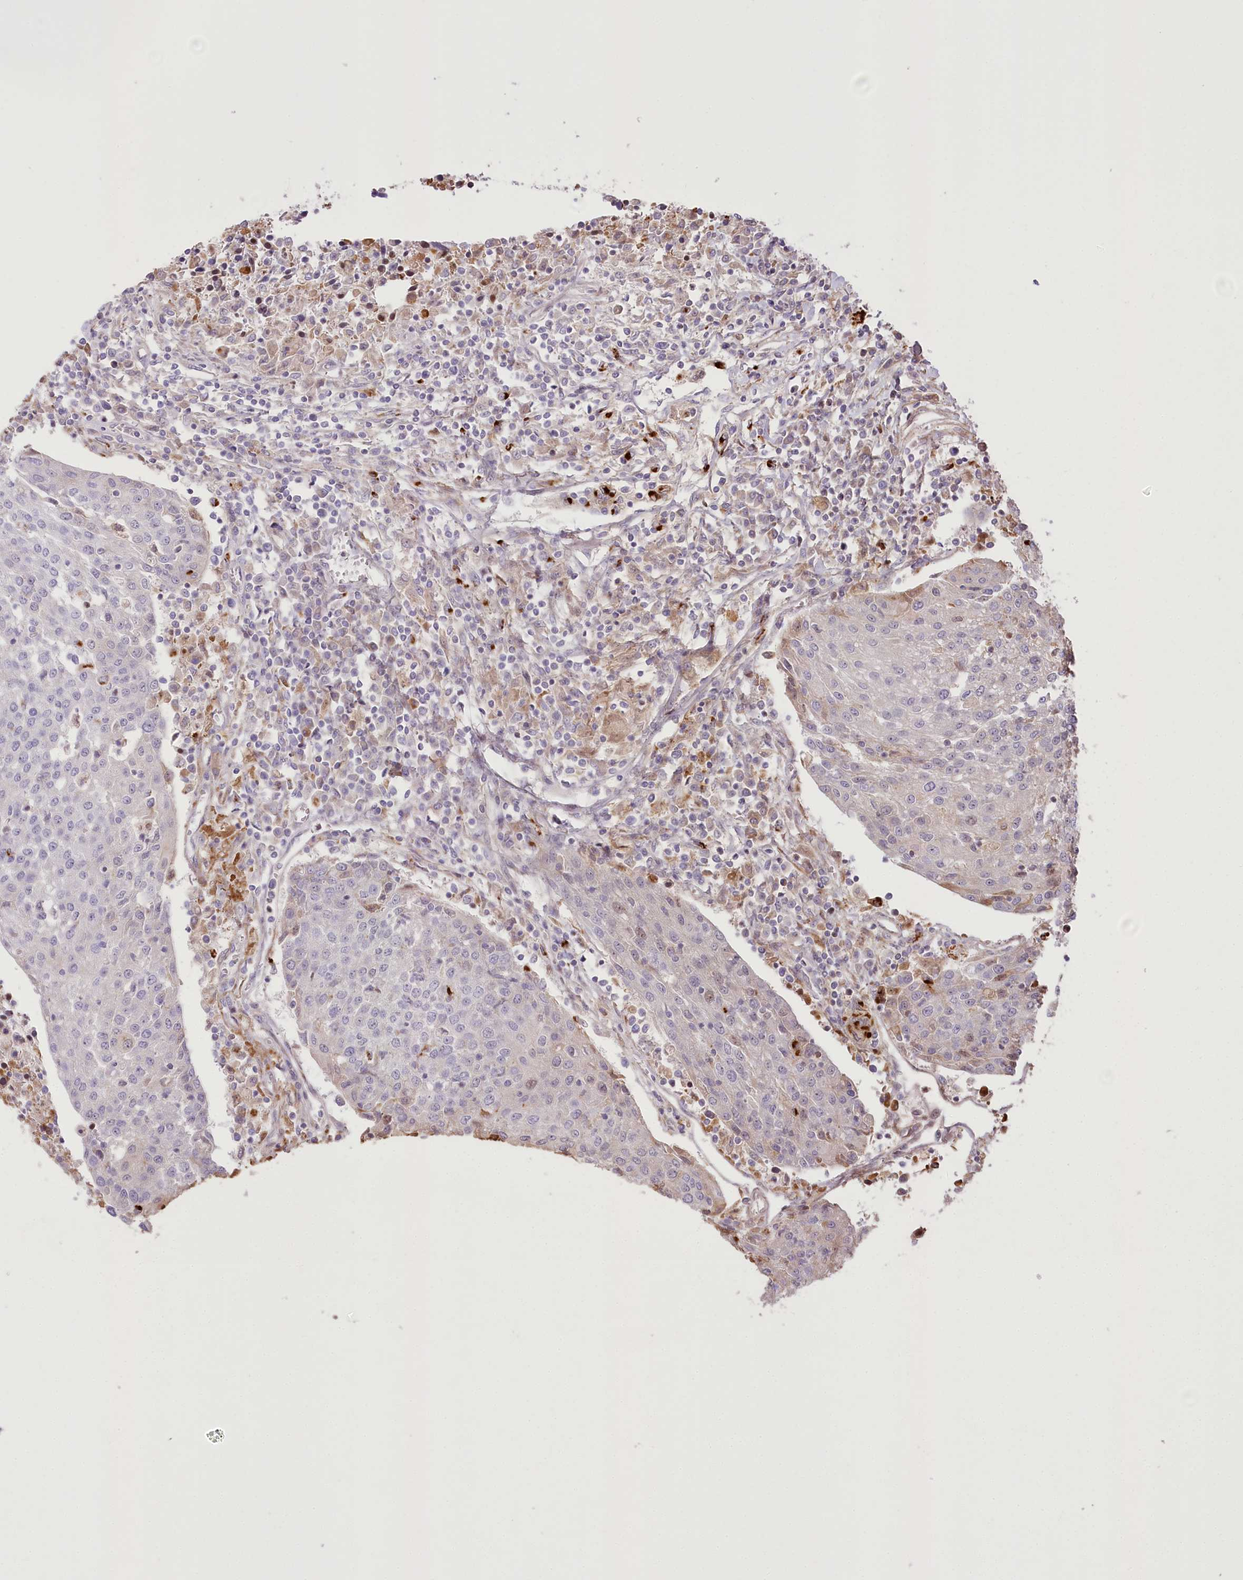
{"staining": {"intensity": "negative", "quantity": "none", "location": "none"}, "tissue": "urothelial cancer", "cell_type": "Tumor cells", "image_type": "cancer", "snomed": [{"axis": "morphology", "description": "Urothelial carcinoma, High grade"}, {"axis": "topography", "description": "Urinary bladder"}], "caption": "Urothelial carcinoma (high-grade) was stained to show a protein in brown. There is no significant staining in tumor cells. (IHC, brightfield microscopy, high magnification).", "gene": "RNF24", "patient": {"sex": "female", "age": 85}}